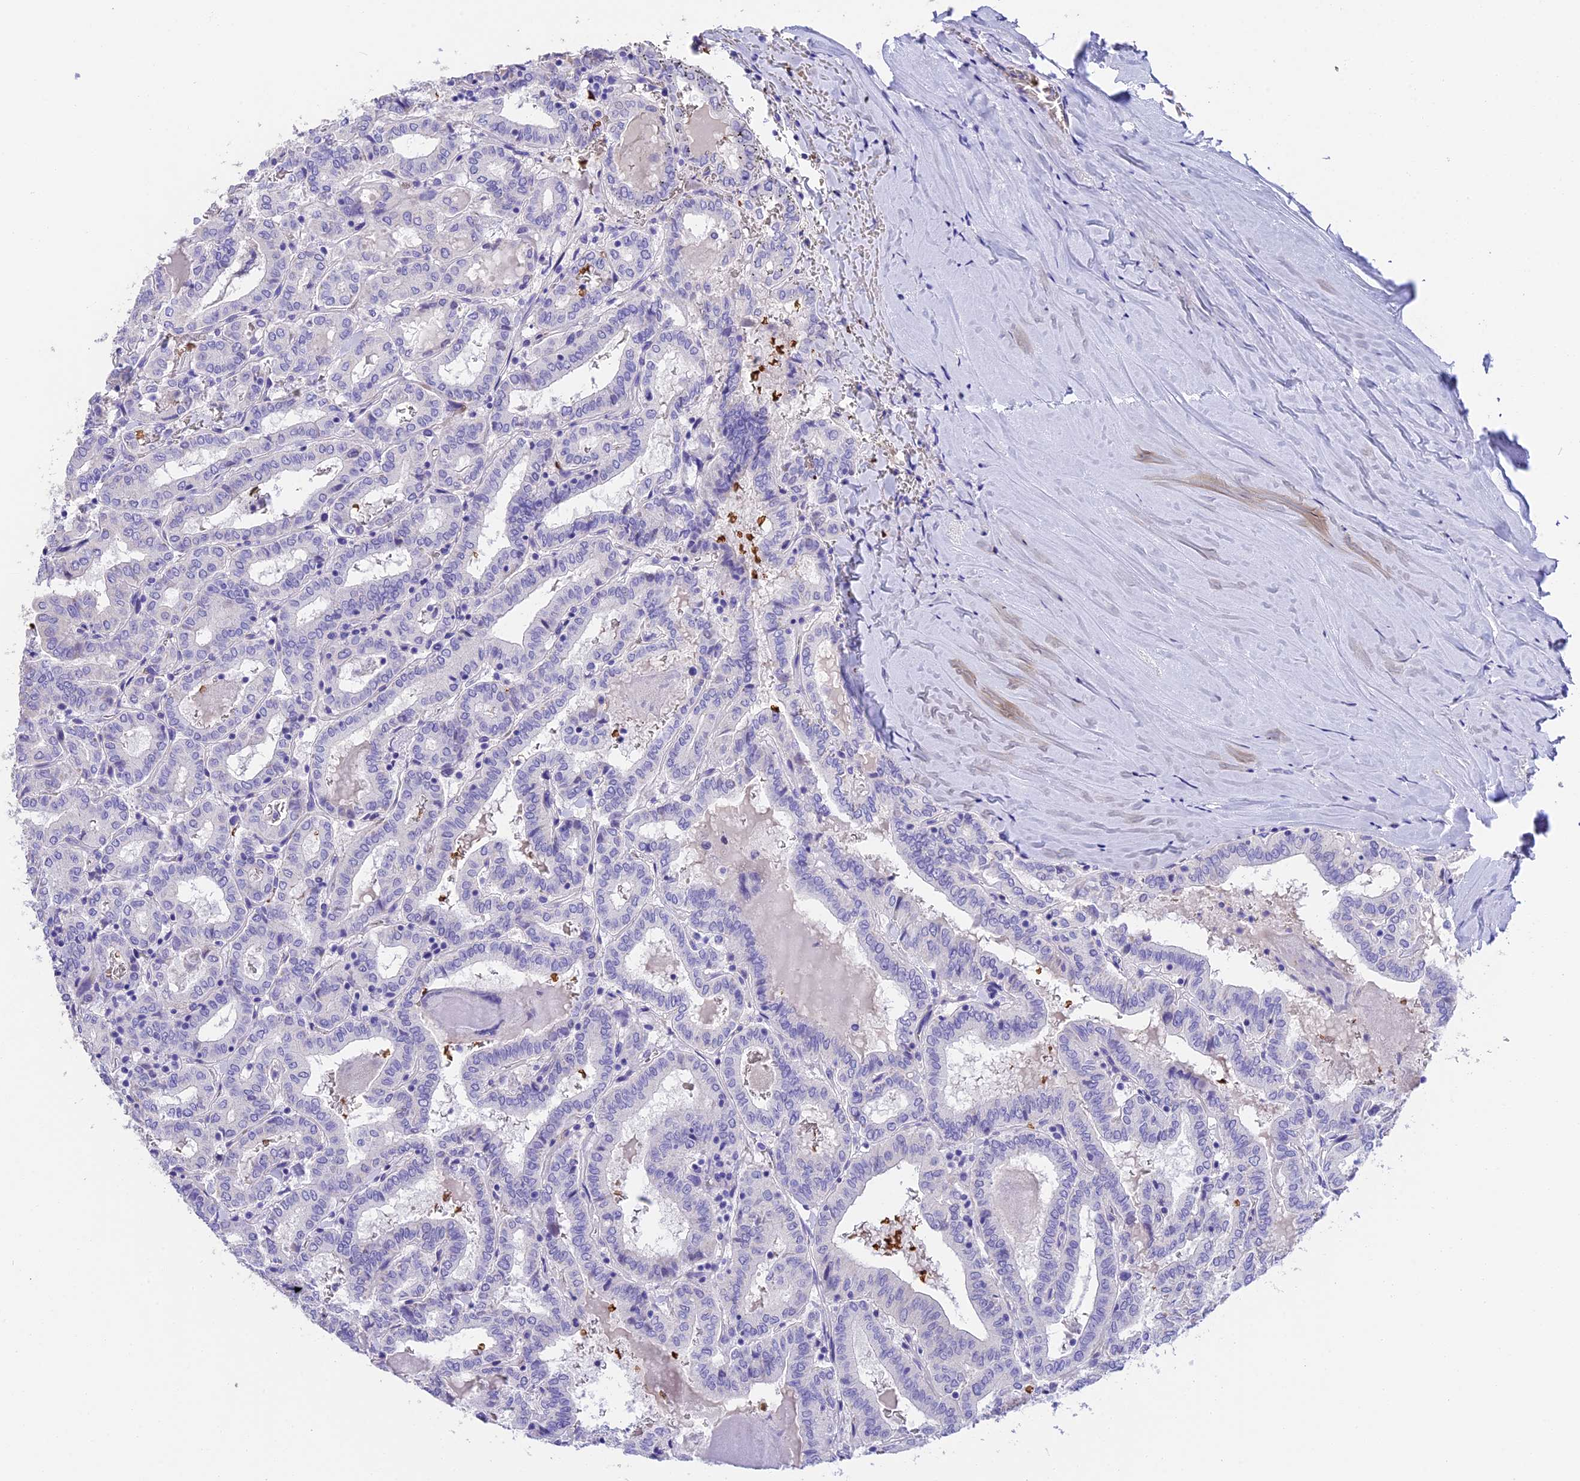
{"staining": {"intensity": "negative", "quantity": "none", "location": "none"}, "tissue": "thyroid cancer", "cell_type": "Tumor cells", "image_type": "cancer", "snomed": [{"axis": "morphology", "description": "Papillary adenocarcinoma, NOS"}, {"axis": "topography", "description": "Thyroid gland"}], "caption": "This is an immunohistochemistry (IHC) image of human papillary adenocarcinoma (thyroid). There is no positivity in tumor cells.", "gene": "TNNC2", "patient": {"sex": "female", "age": 72}}